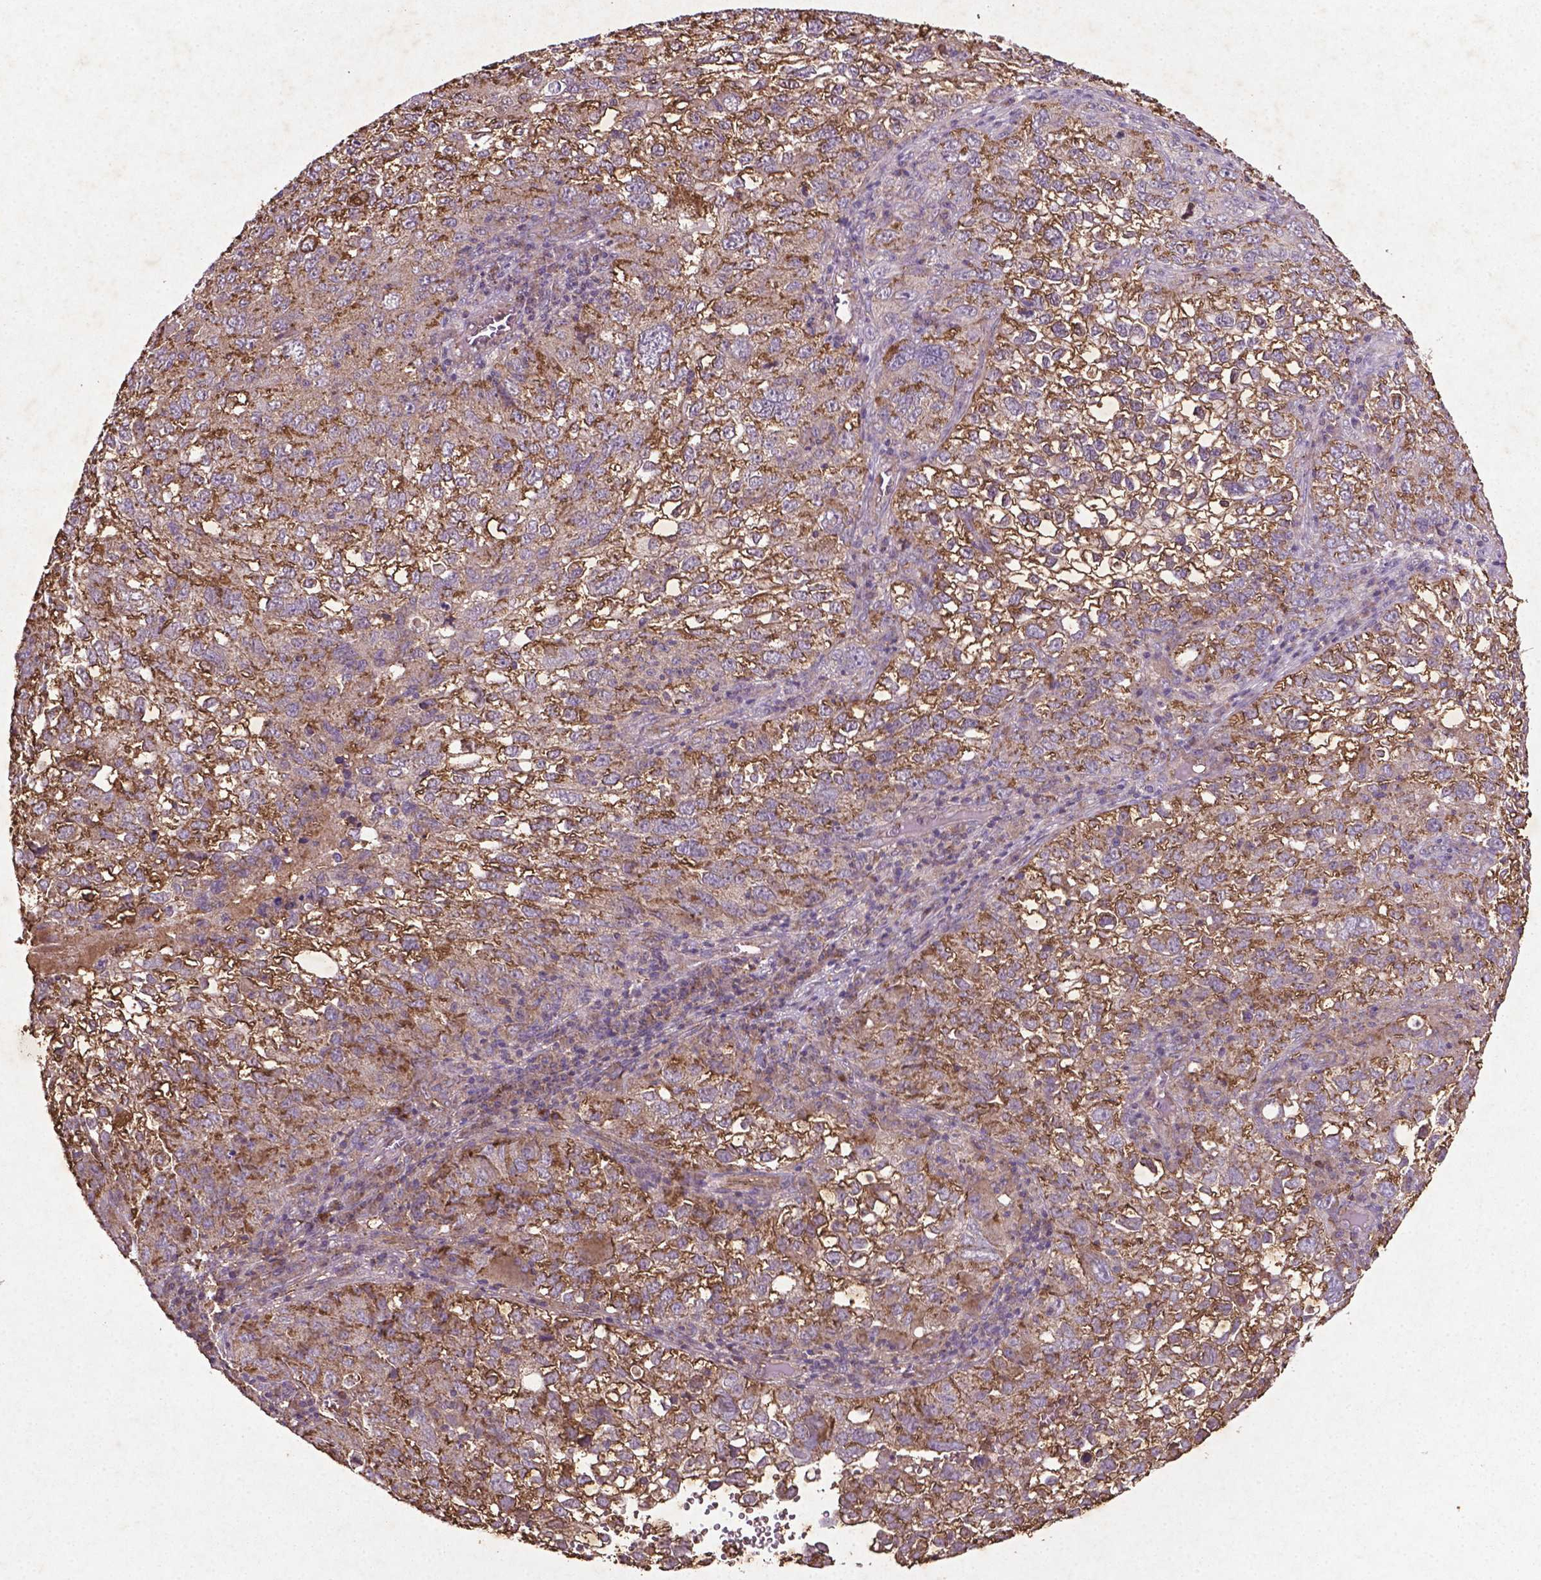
{"staining": {"intensity": "moderate", "quantity": ">75%", "location": "cytoplasmic/membranous"}, "tissue": "cervical cancer", "cell_type": "Tumor cells", "image_type": "cancer", "snomed": [{"axis": "morphology", "description": "Squamous cell carcinoma, NOS"}, {"axis": "topography", "description": "Cervix"}], "caption": "IHC (DAB (3,3'-diaminobenzidine)) staining of human squamous cell carcinoma (cervical) shows moderate cytoplasmic/membranous protein positivity in approximately >75% of tumor cells.", "gene": "MTOR", "patient": {"sex": "female", "age": 55}}